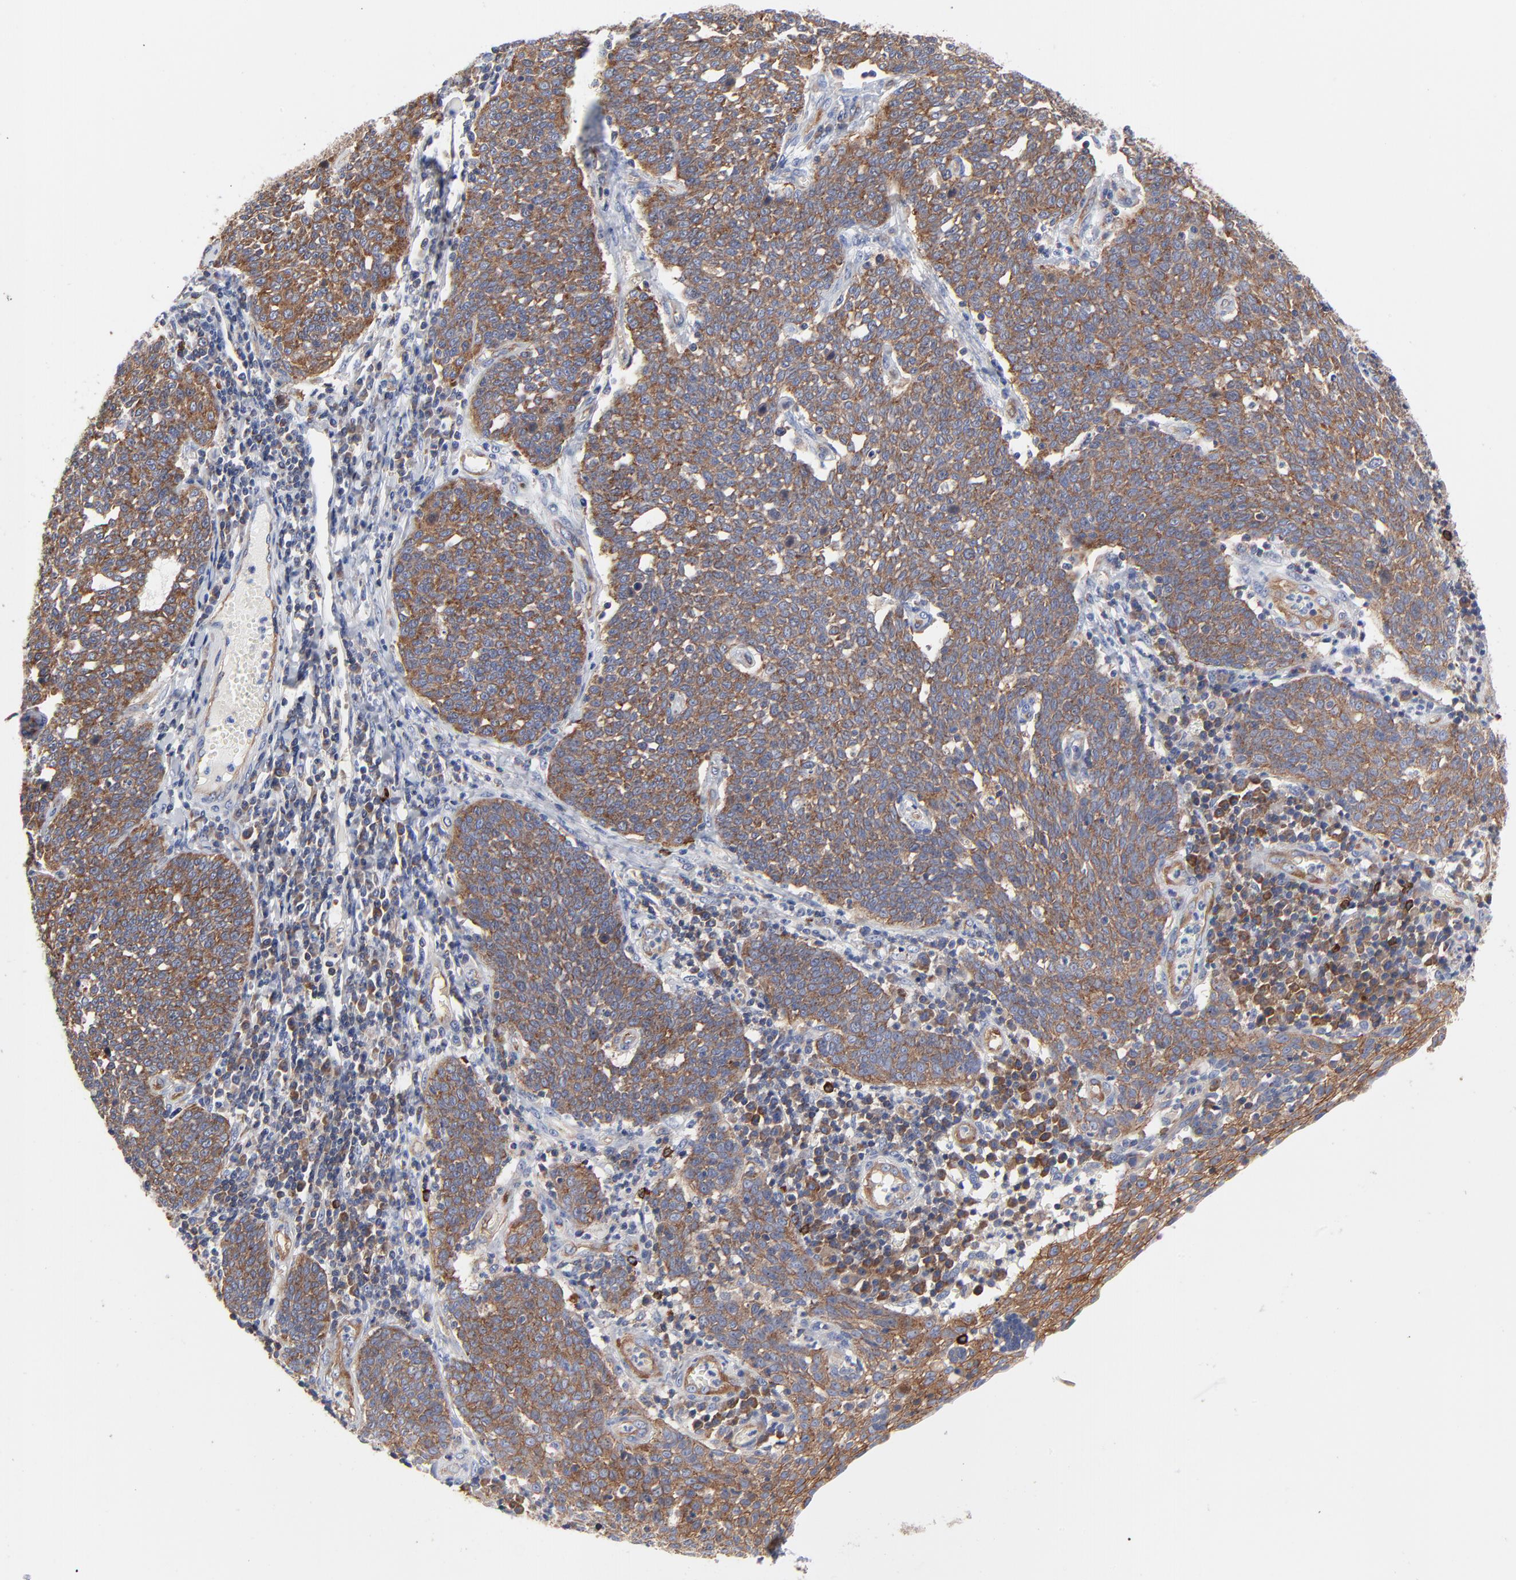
{"staining": {"intensity": "strong", "quantity": ">75%", "location": "cytoplasmic/membranous"}, "tissue": "cervical cancer", "cell_type": "Tumor cells", "image_type": "cancer", "snomed": [{"axis": "morphology", "description": "Squamous cell carcinoma, NOS"}, {"axis": "topography", "description": "Cervix"}], "caption": "Cervical cancer stained with DAB (3,3'-diaminobenzidine) IHC reveals high levels of strong cytoplasmic/membranous positivity in approximately >75% of tumor cells.", "gene": "CD2AP", "patient": {"sex": "female", "age": 34}}